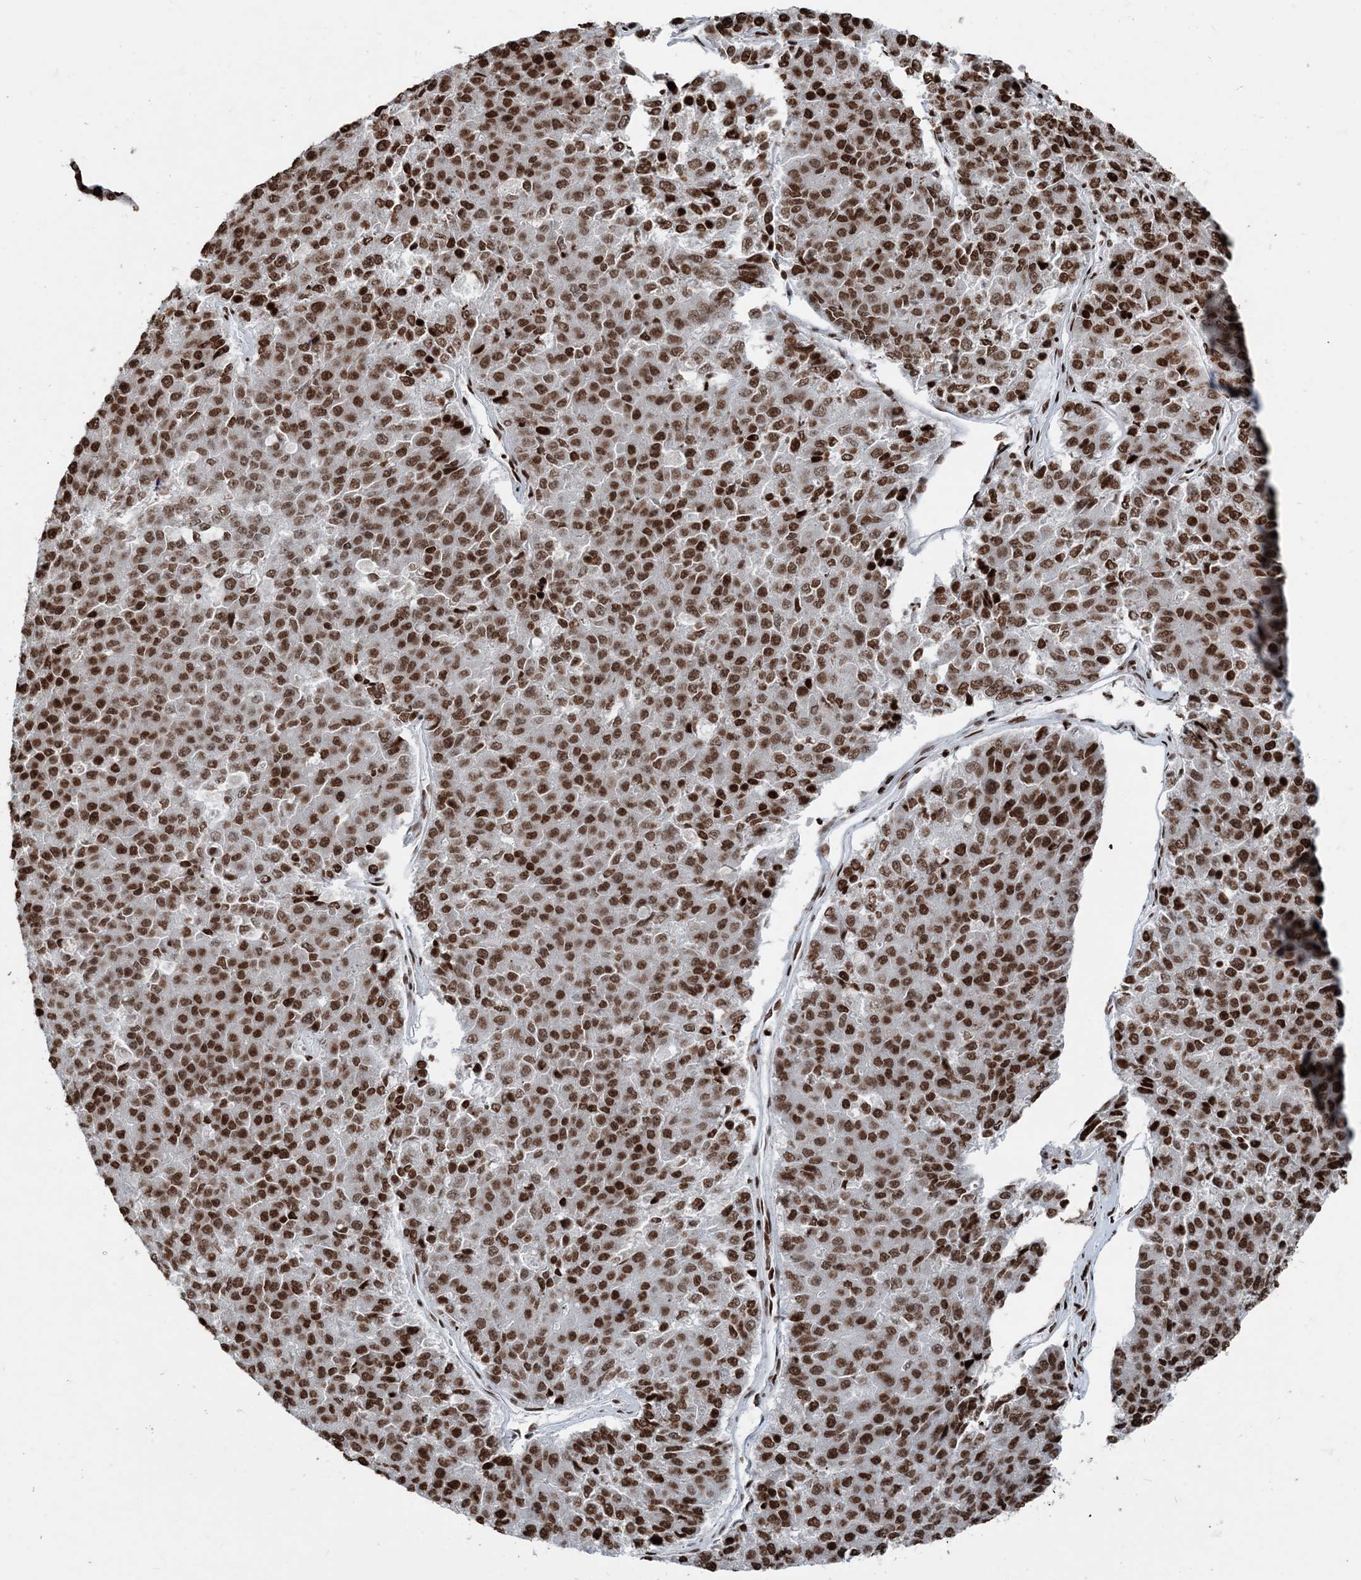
{"staining": {"intensity": "strong", "quantity": ">75%", "location": "nuclear"}, "tissue": "pancreatic cancer", "cell_type": "Tumor cells", "image_type": "cancer", "snomed": [{"axis": "morphology", "description": "Adenocarcinoma, NOS"}, {"axis": "topography", "description": "Pancreas"}], "caption": "The immunohistochemical stain highlights strong nuclear positivity in tumor cells of pancreatic cancer tissue. The protein of interest is shown in brown color, while the nuclei are stained blue.", "gene": "H3-3B", "patient": {"sex": "male", "age": 50}}